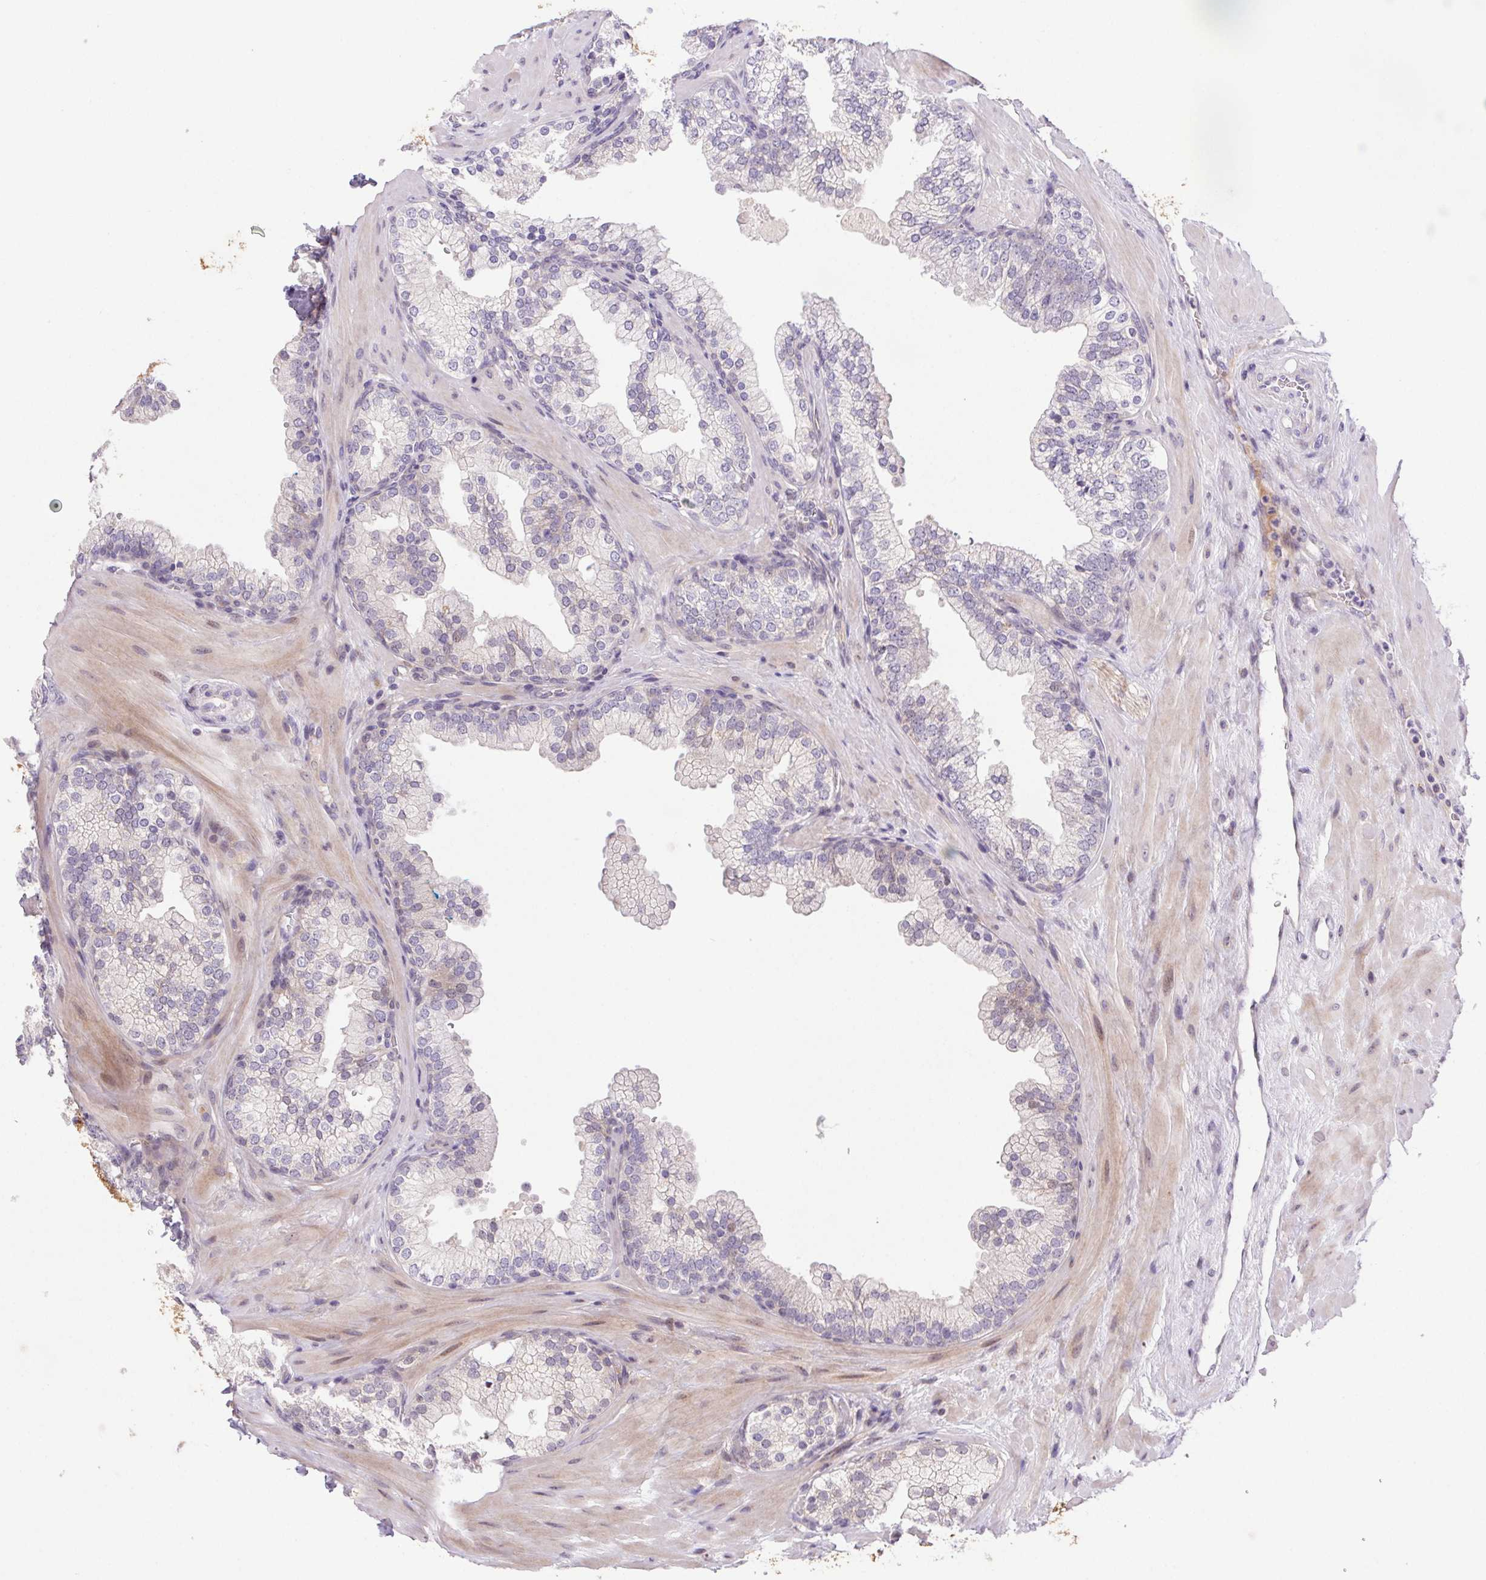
{"staining": {"intensity": "negative", "quantity": "none", "location": "none"}, "tissue": "prostate", "cell_type": "Glandular cells", "image_type": "normal", "snomed": [{"axis": "morphology", "description": "Normal tissue, NOS"}, {"axis": "topography", "description": "Prostate"}, {"axis": "topography", "description": "Peripheral nerve tissue"}], "caption": "The image displays no staining of glandular cells in normal prostate.", "gene": "LRRTM1", "patient": {"sex": "male", "age": 61}}